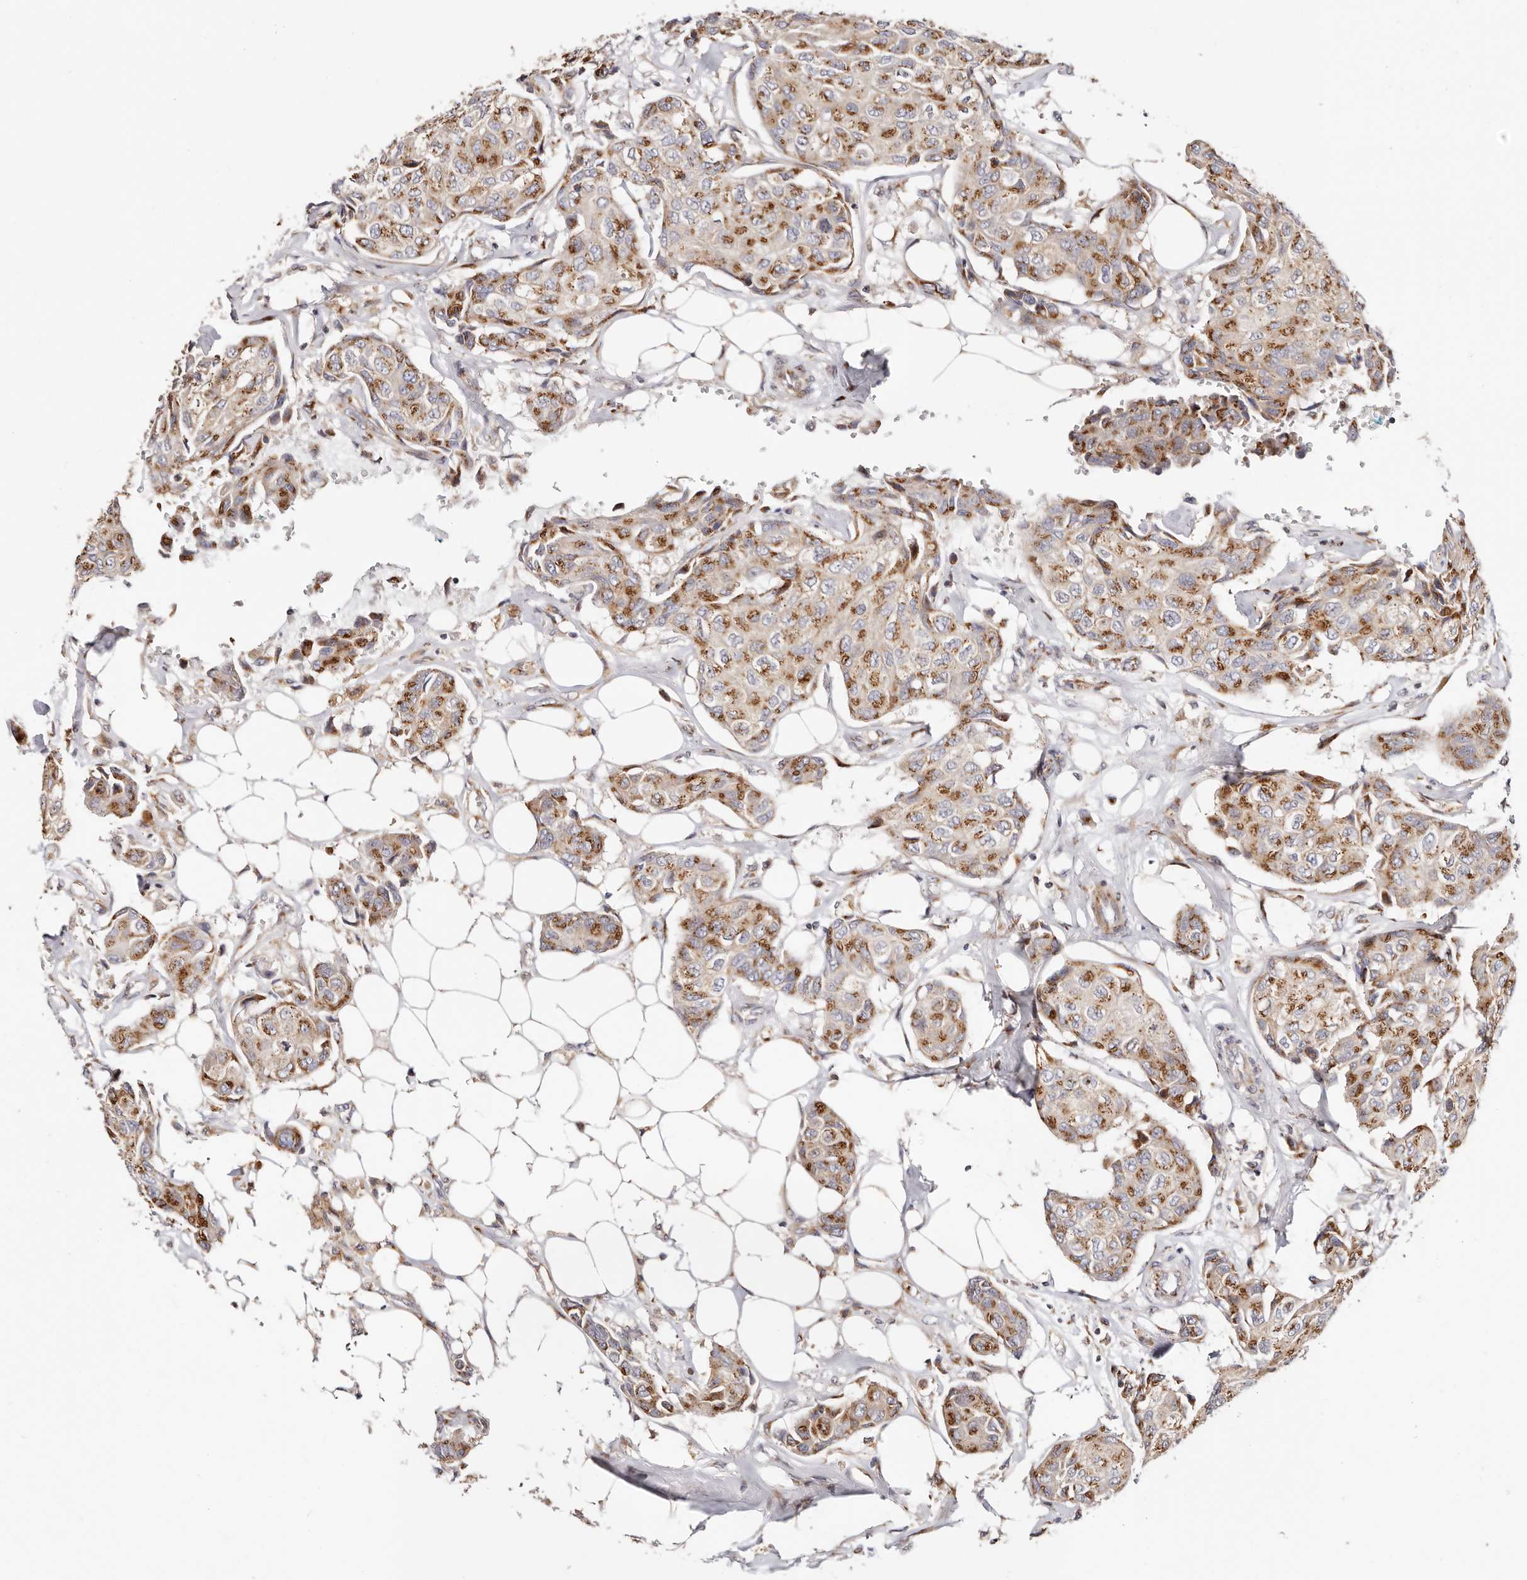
{"staining": {"intensity": "moderate", "quantity": ">75%", "location": "cytoplasmic/membranous"}, "tissue": "breast cancer", "cell_type": "Tumor cells", "image_type": "cancer", "snomed": [{"axis": "morphology", "description": "Duct carcinoma"}, {"axis": "topography", "description": "Breast"}], "caption": "Tumor cells demonstrate medium levels of moderate cytoplasmic/membranous positivity in about >75% of cells in human breast intraductal carcinoma.", "gene": "MAPK6", "patient": {"sex": "female", "age": 80}}